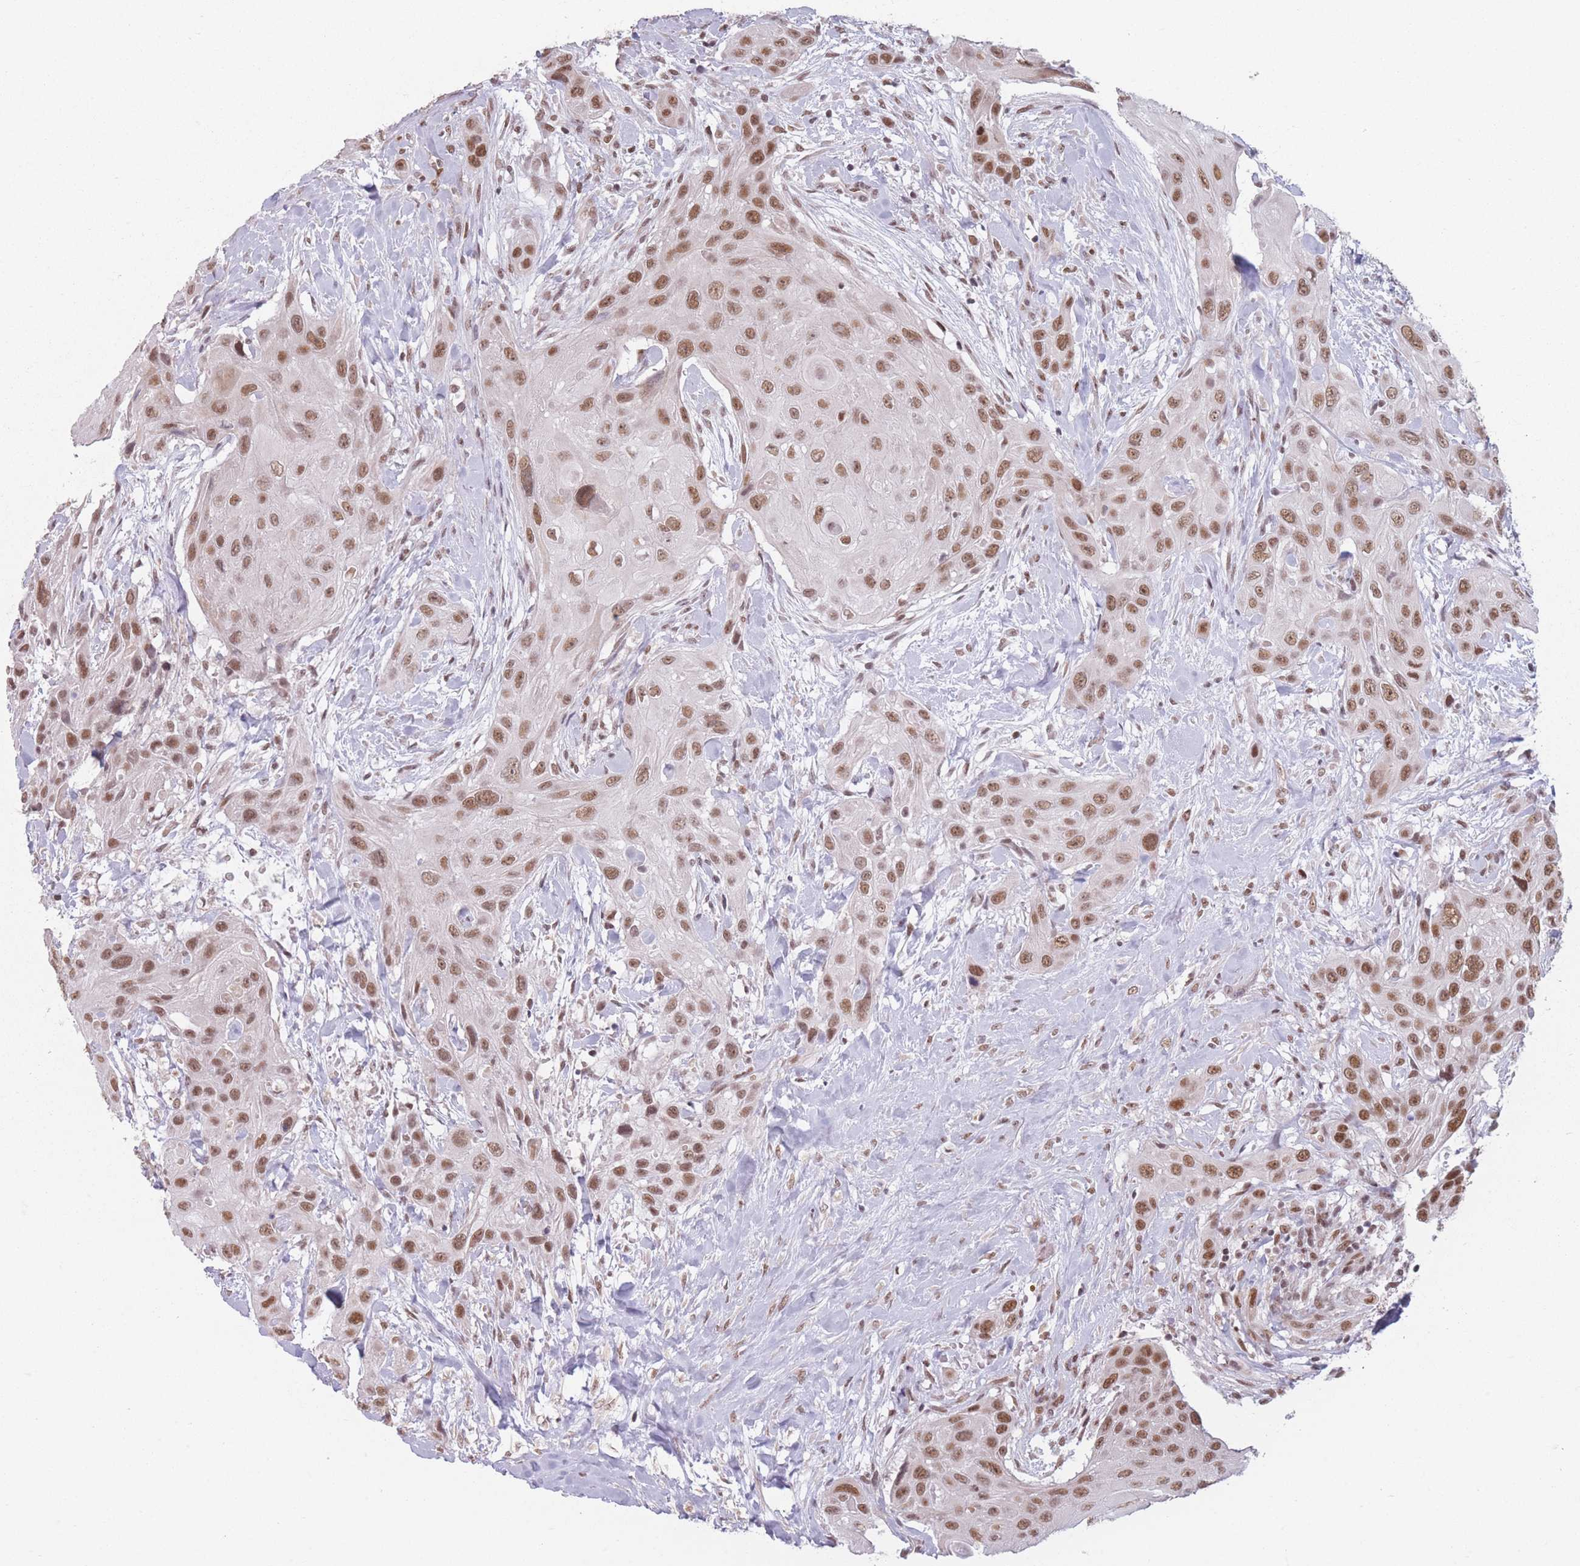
{"staining": {"intensity": "moderate", "quantity": ">75%", "location": "nuclear"}, "tissue": "head and neck cancer", "cell_type": "Tumor cells", "image_type": "cancer", "snomed": [{"axis": "morphology", "description": "Squamous cell carcinoma, NOS"}, {"axis": "topography", "description": "Head-Neck"}], "caption": "A medium amount of moderate nuclear positivity is present in approximately >75% of tumor cells in head and neck squamous cell carcinoma tissue.", "gene": "SUPT6H", "patient": {"sex": "male", "age": 81}}